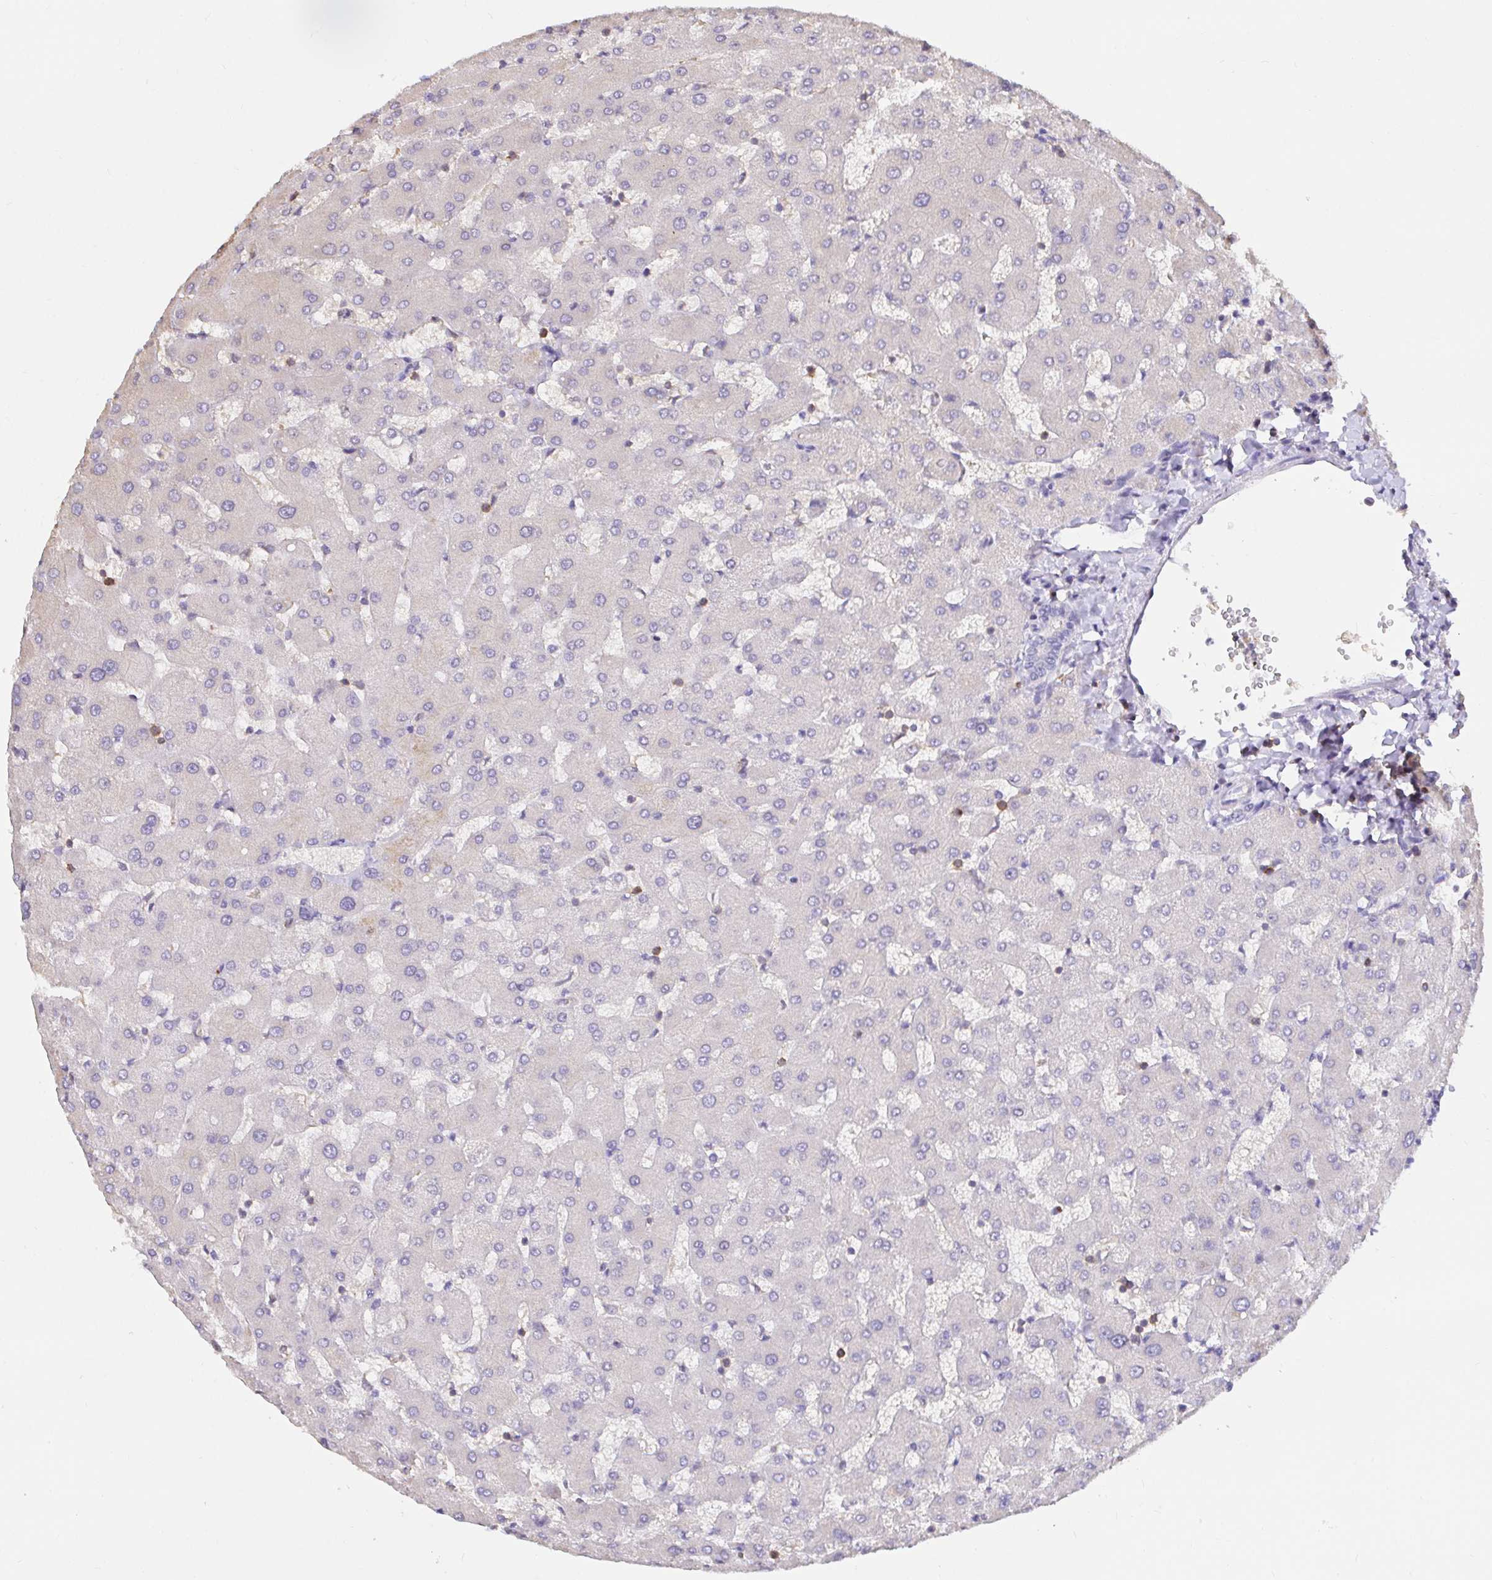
{"staining": {"intensity": "negative", "quantity": "none", "location": "none"}, "tissue": "liver", "cell_type": "Cholangiocytes", "image_type": "normal", "snomed": [{"axis": "morphology", "description": "Normal tissue, NOS"}, {"axis": "topography", "description": "Liver"}], "caption": "Protein analysis of normal liver exhibits no significant positivity in cholangiocytes. (Immunohistochemistry, brightfield microscopy, high magnification).", "gene": "SKAP1", "patient": {"sex": "female", "age": 63}}